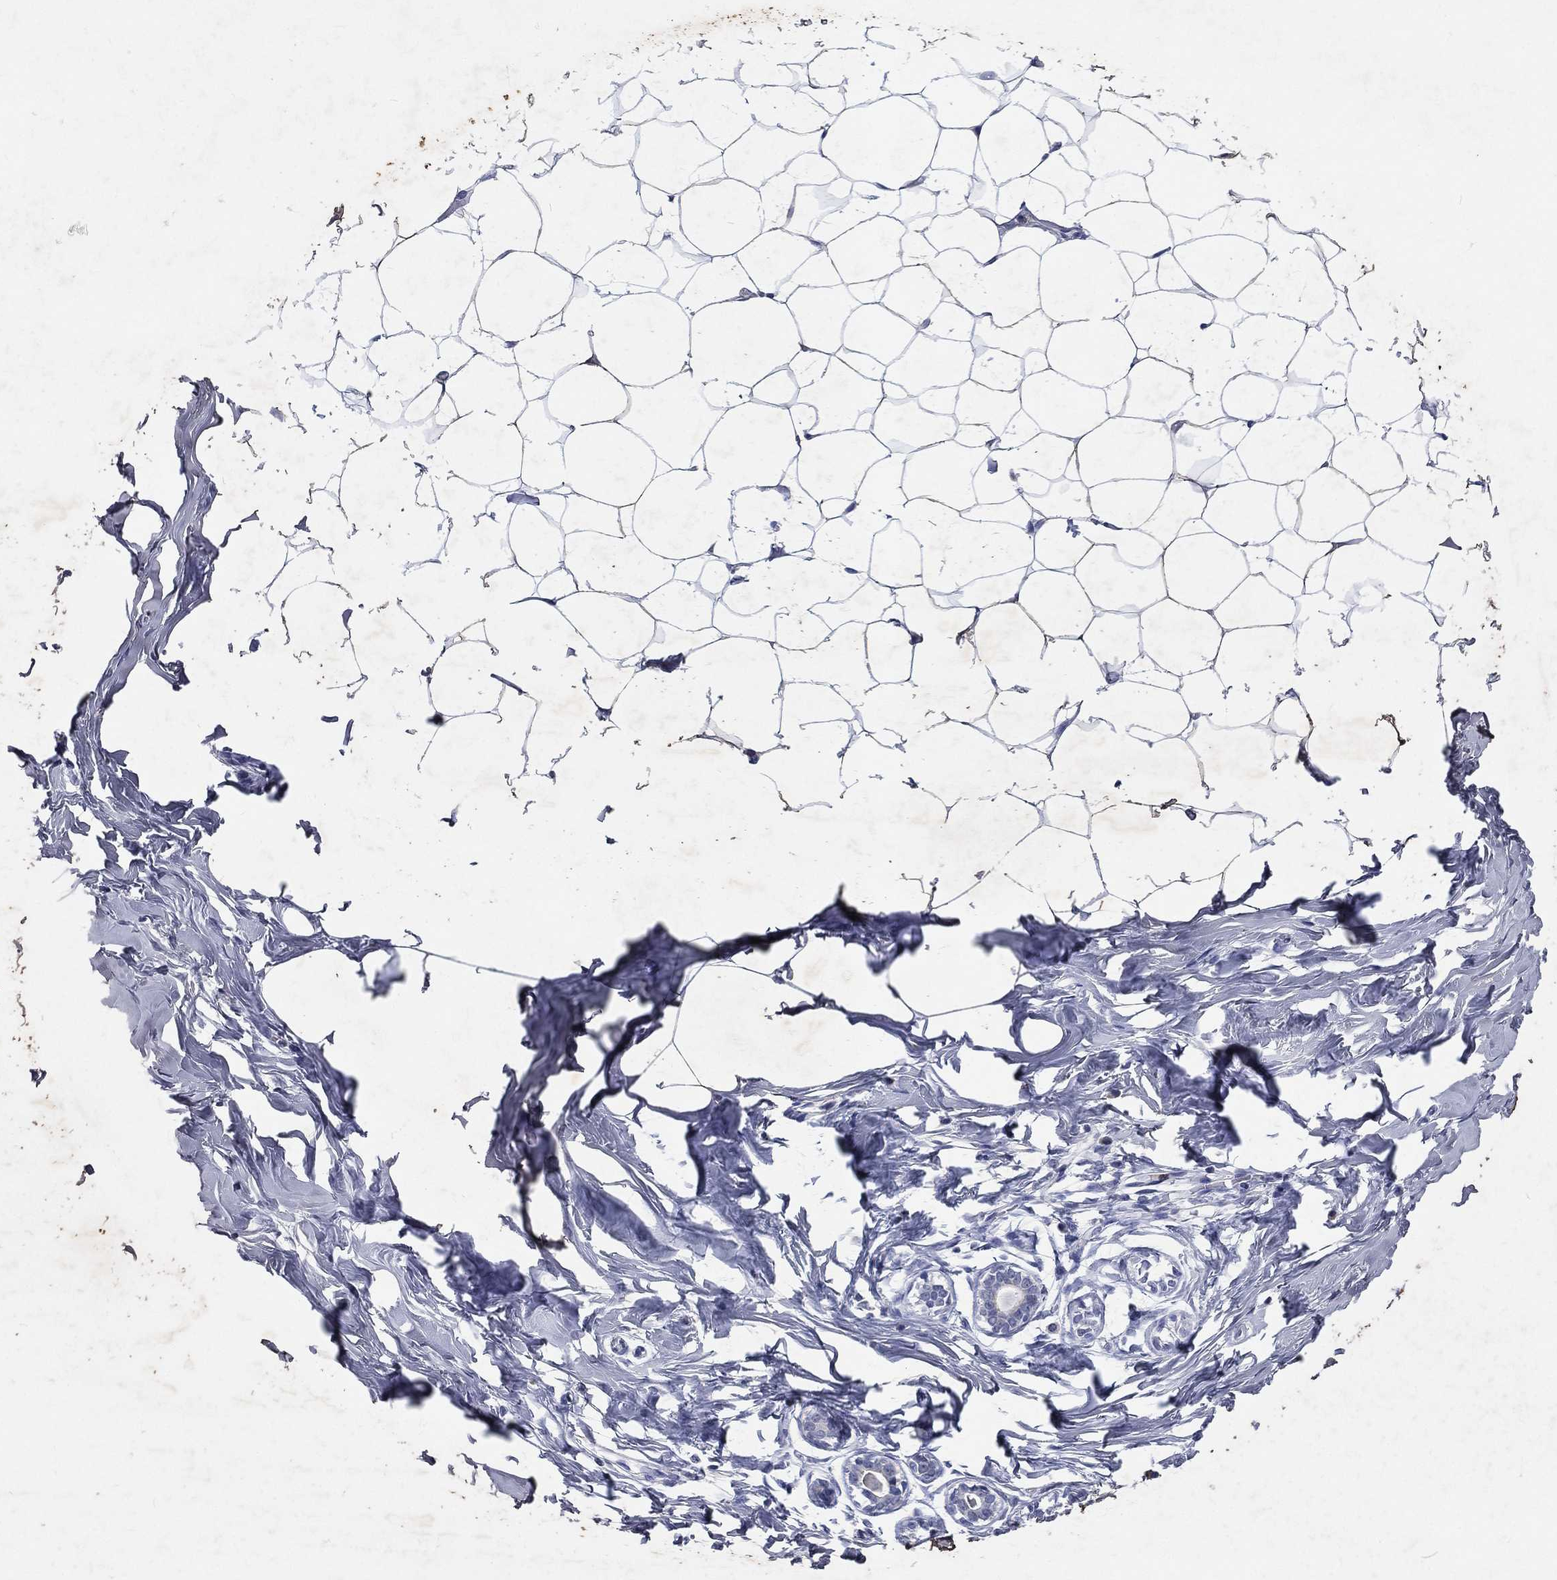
{"staining": {"intensity": "negative", "quantity": "none", "location": "none"}, "tissue": "breast", "cell_type": "Adipocytes", "image_type": "normal", "snomed": [{"axis": "morphology", "description": "Normal tissue, NOS"}, {"axis": "morphology", "description": "Lobular carcinoma, in situ"}, {"axis": "topography", "description": "Breast"}], "caption": "Breast was stained to show a protein in brown. There is no significant staining in adipocytes. The staining is performed using DAB brown chromogen with nuclei counter-stained in using hematoxylin.", "gene": "SLC34A2", "patient": {"sex": "female", "age": 35}}